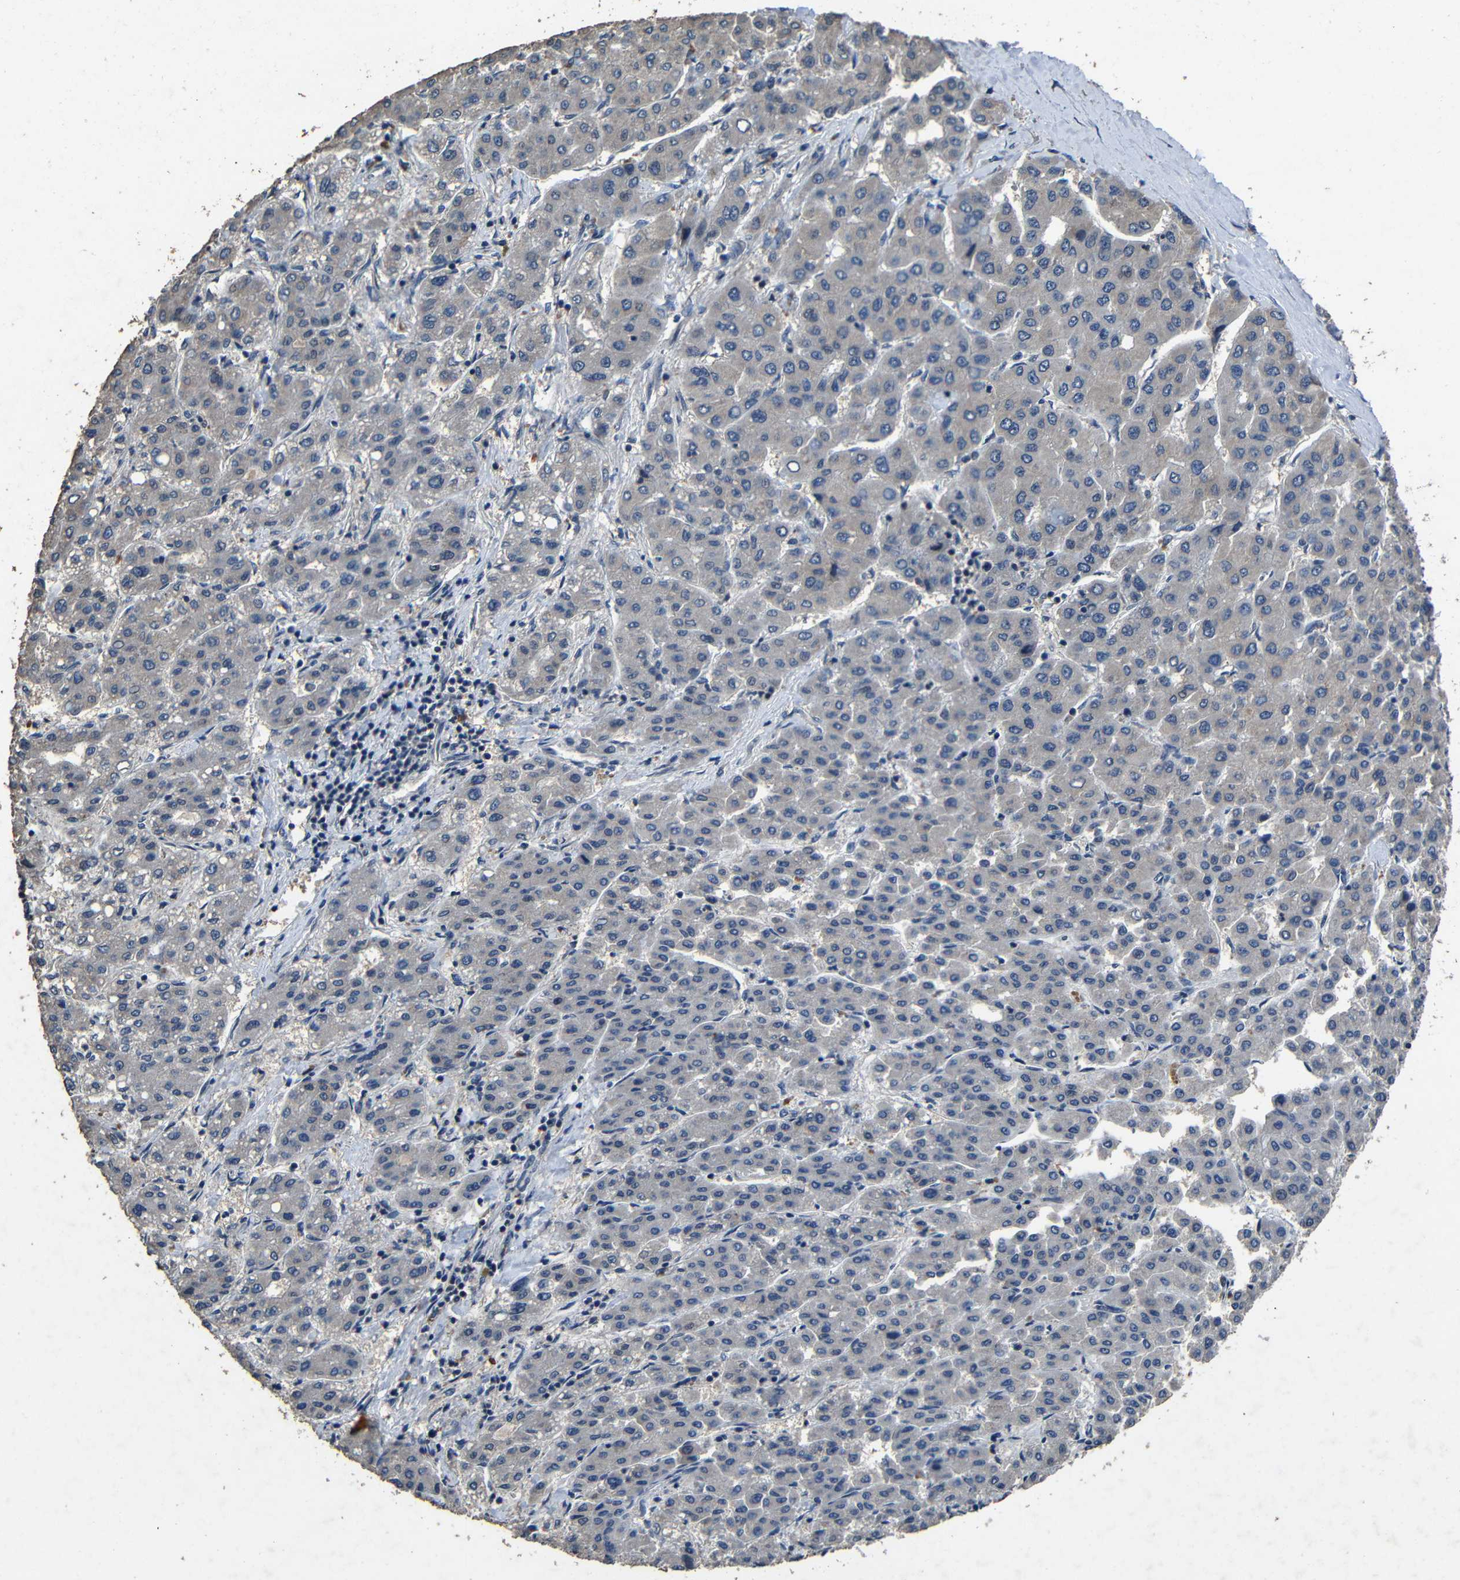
{"staining": {"intensity": "negative", "quantity": "none", "location": "none"}, "tissue": "liver cancer", "cell_type": "Tumor cells", "image_type": "cancer", "snomed": [{"axis": "morphology", "description": "Carcinoma, Hepatocellular, NOS"}, {"axis": "topography", "description": "Liver"}], "caption": "There is no significant staining in tumor cells of hepatocellular carcinoma (liver).", "gene": "C6orf89", "patient": {"sex": "male", "age": 65}}